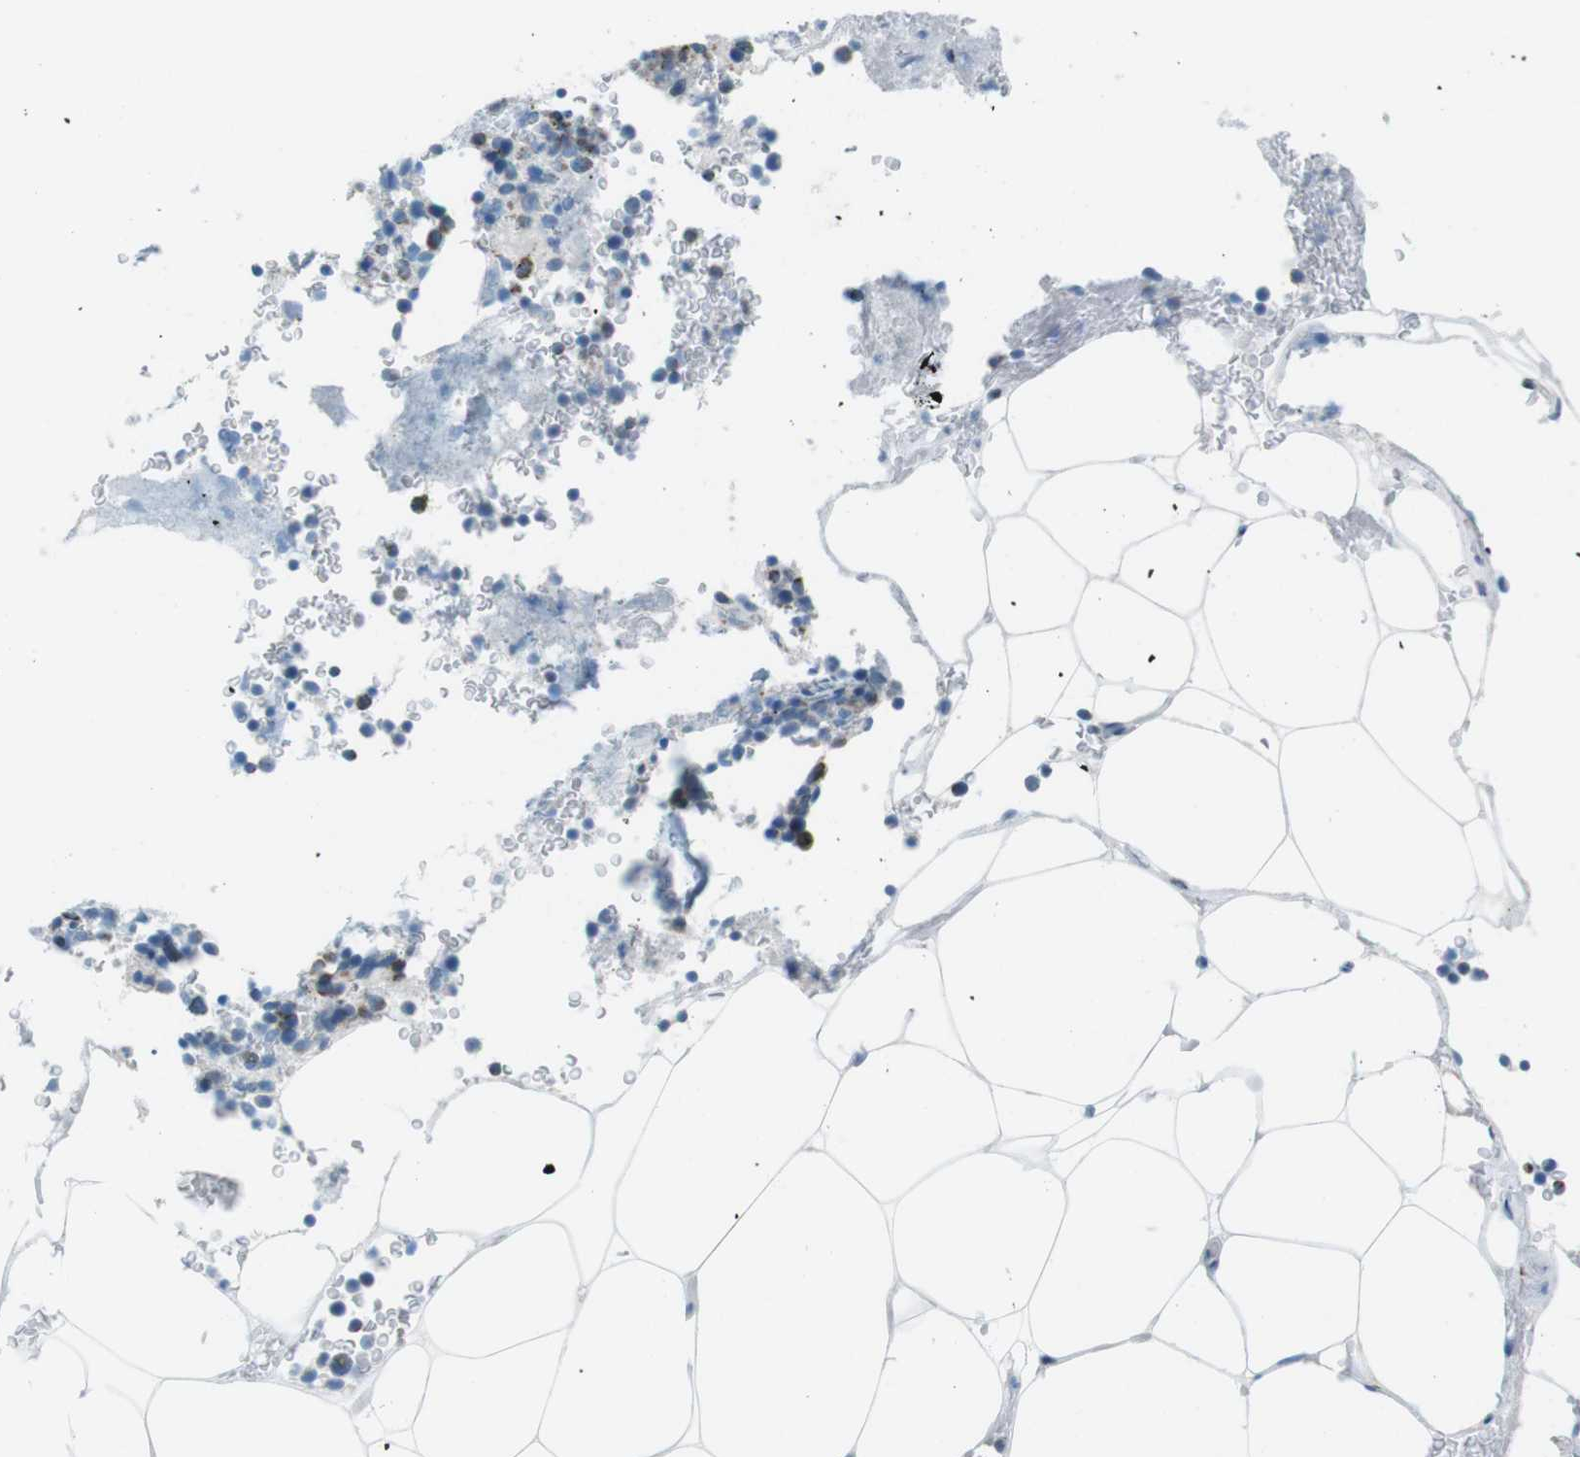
{"staining": {"intensity": "negative", "quantity": "none", "location": "none"}, "tissue": "bone marrow", "cell_type": "Hematopoietic cells", "image_type": "normal", "snomed": [{"axis": "morphology", "description": "Normal tissue, NOS"}, {"axis": "topography", "description": "Bone marrow"}], "caption": "Immunohistochemistry (IHC) histopathology image of normal bone marrow: human bone marrow stained with DAB displays no significant protein staining in hematopoietic cells.", "gene": "DNAJA3", "patient": {"sex": "male"}}